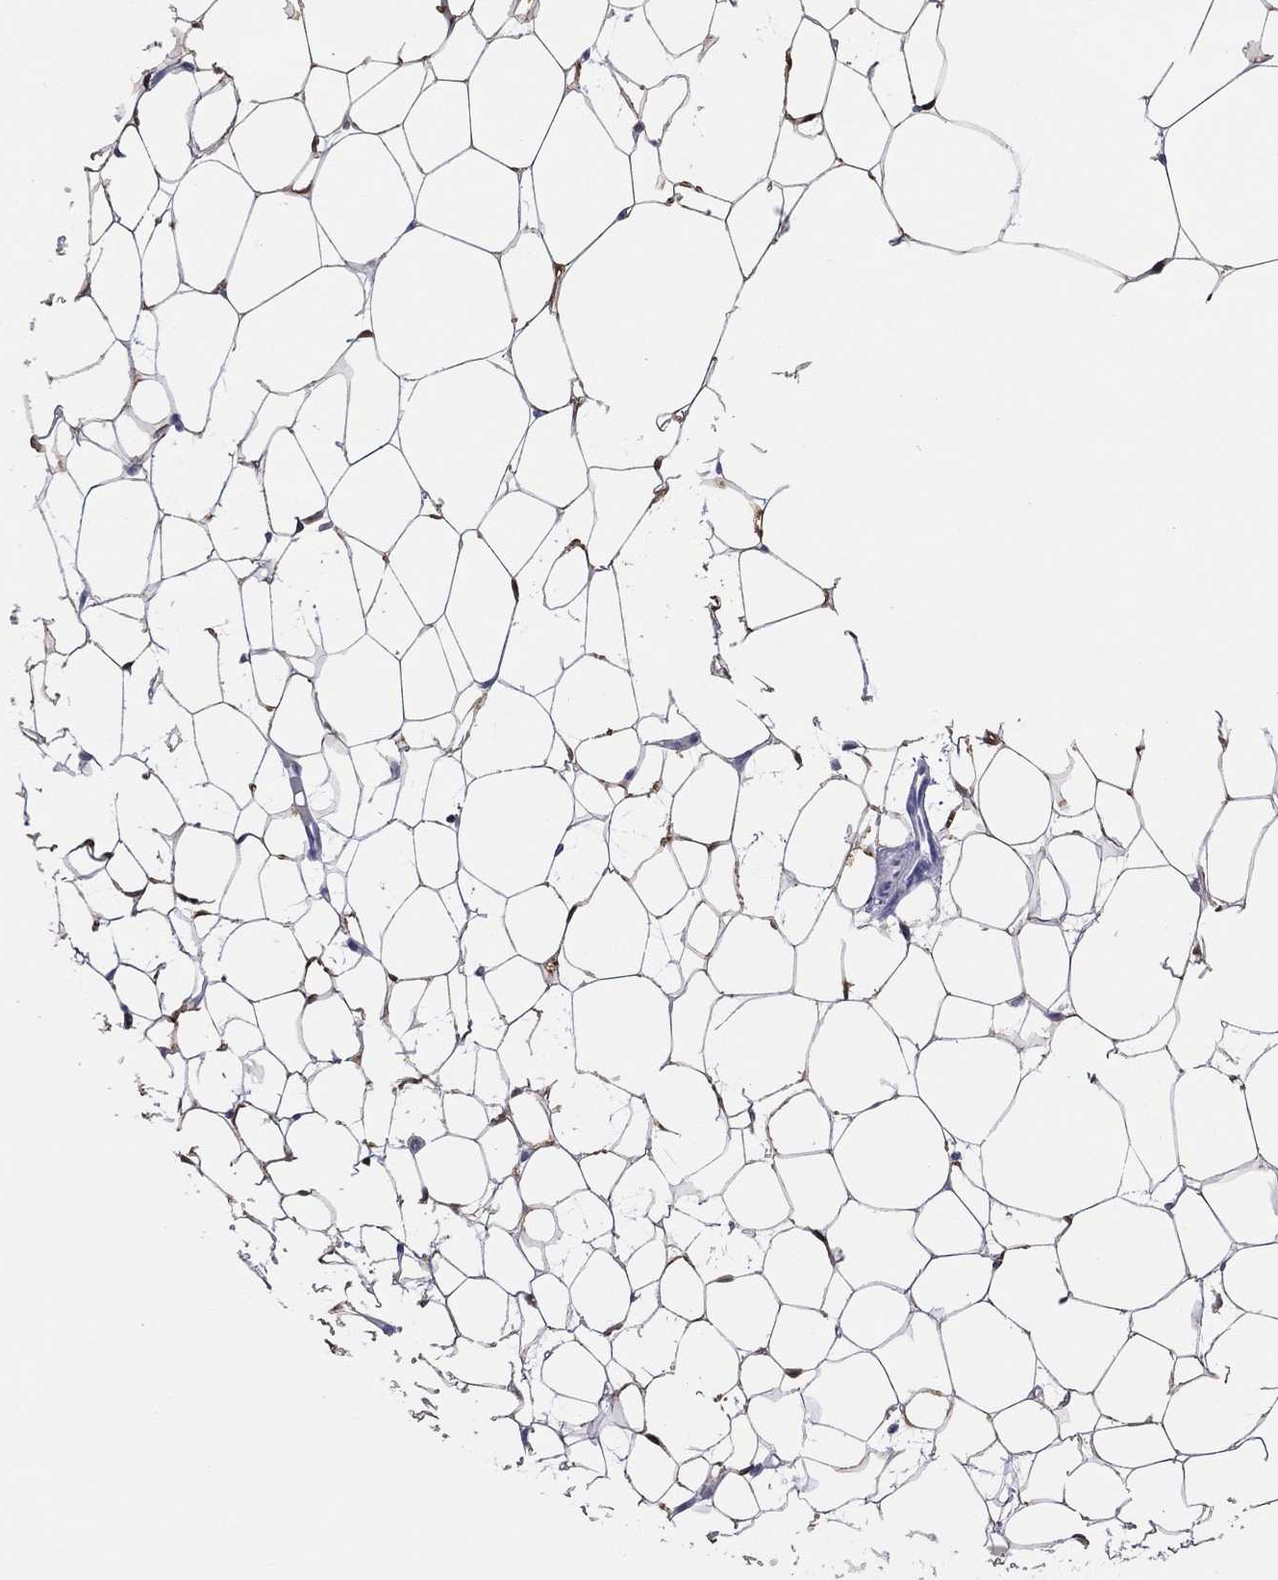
{"staining": {"intensity": "weak", "quantity": "25%-75%", "location": "cytoplasmic/membranous"}, "tissue": "breast", "cell_type": "Adipocytes", "image_type": "normal", "snomed": [{"axis": "morphology", "description": "Normal tissue, NOS"}, {"axis": "topography", "description": "Breast"}], "caption": "Protein staining of unremarkable breast exhibits weak cytoplasmic/membranous staining in approximately 25%-75% of adipocytes.", "gene": "PDXK", "patient": {"sex": "female", "age": 37}}